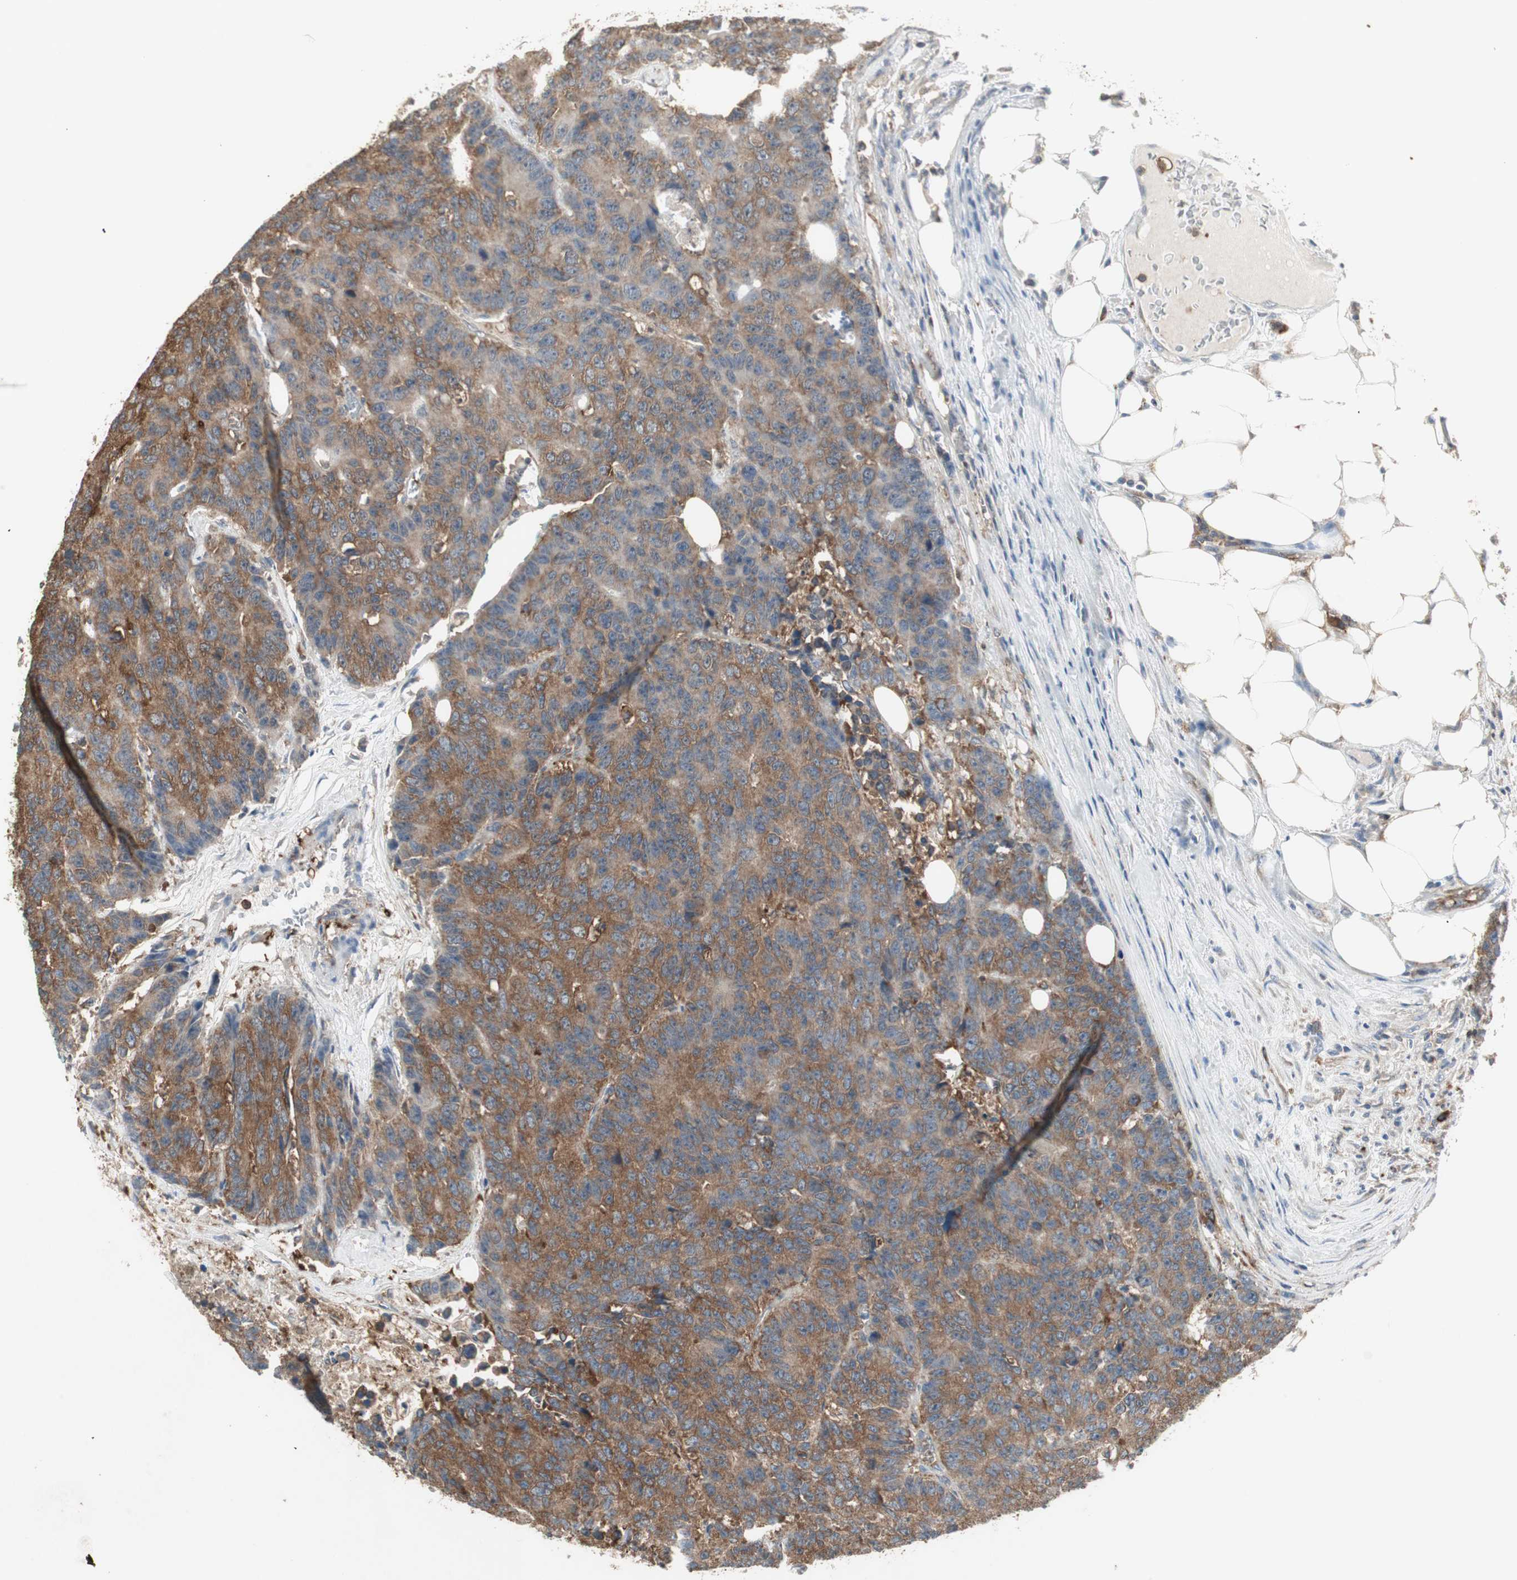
{"staining": {"intensity": "moderate", "quantity": ">75%", "location": "cytoplasmic/membranous"}, "tissue": "colorectal cancer", "cell_type": "Tumor cells", "image_type": "cancer", "snomed": [{"axis": "morphology", "description": "Adenocarcinoma, NOS"}, {"axis": "topography", "description": "Colon"}], "caption": "Moderate cytoplasmic/membranous protein expression is seen in approximately >75% of tumor cells in colorectal cancer (adenocarcinoma).", "gene": "MMP3", "patient": {"sex": "female", "age": 86}}